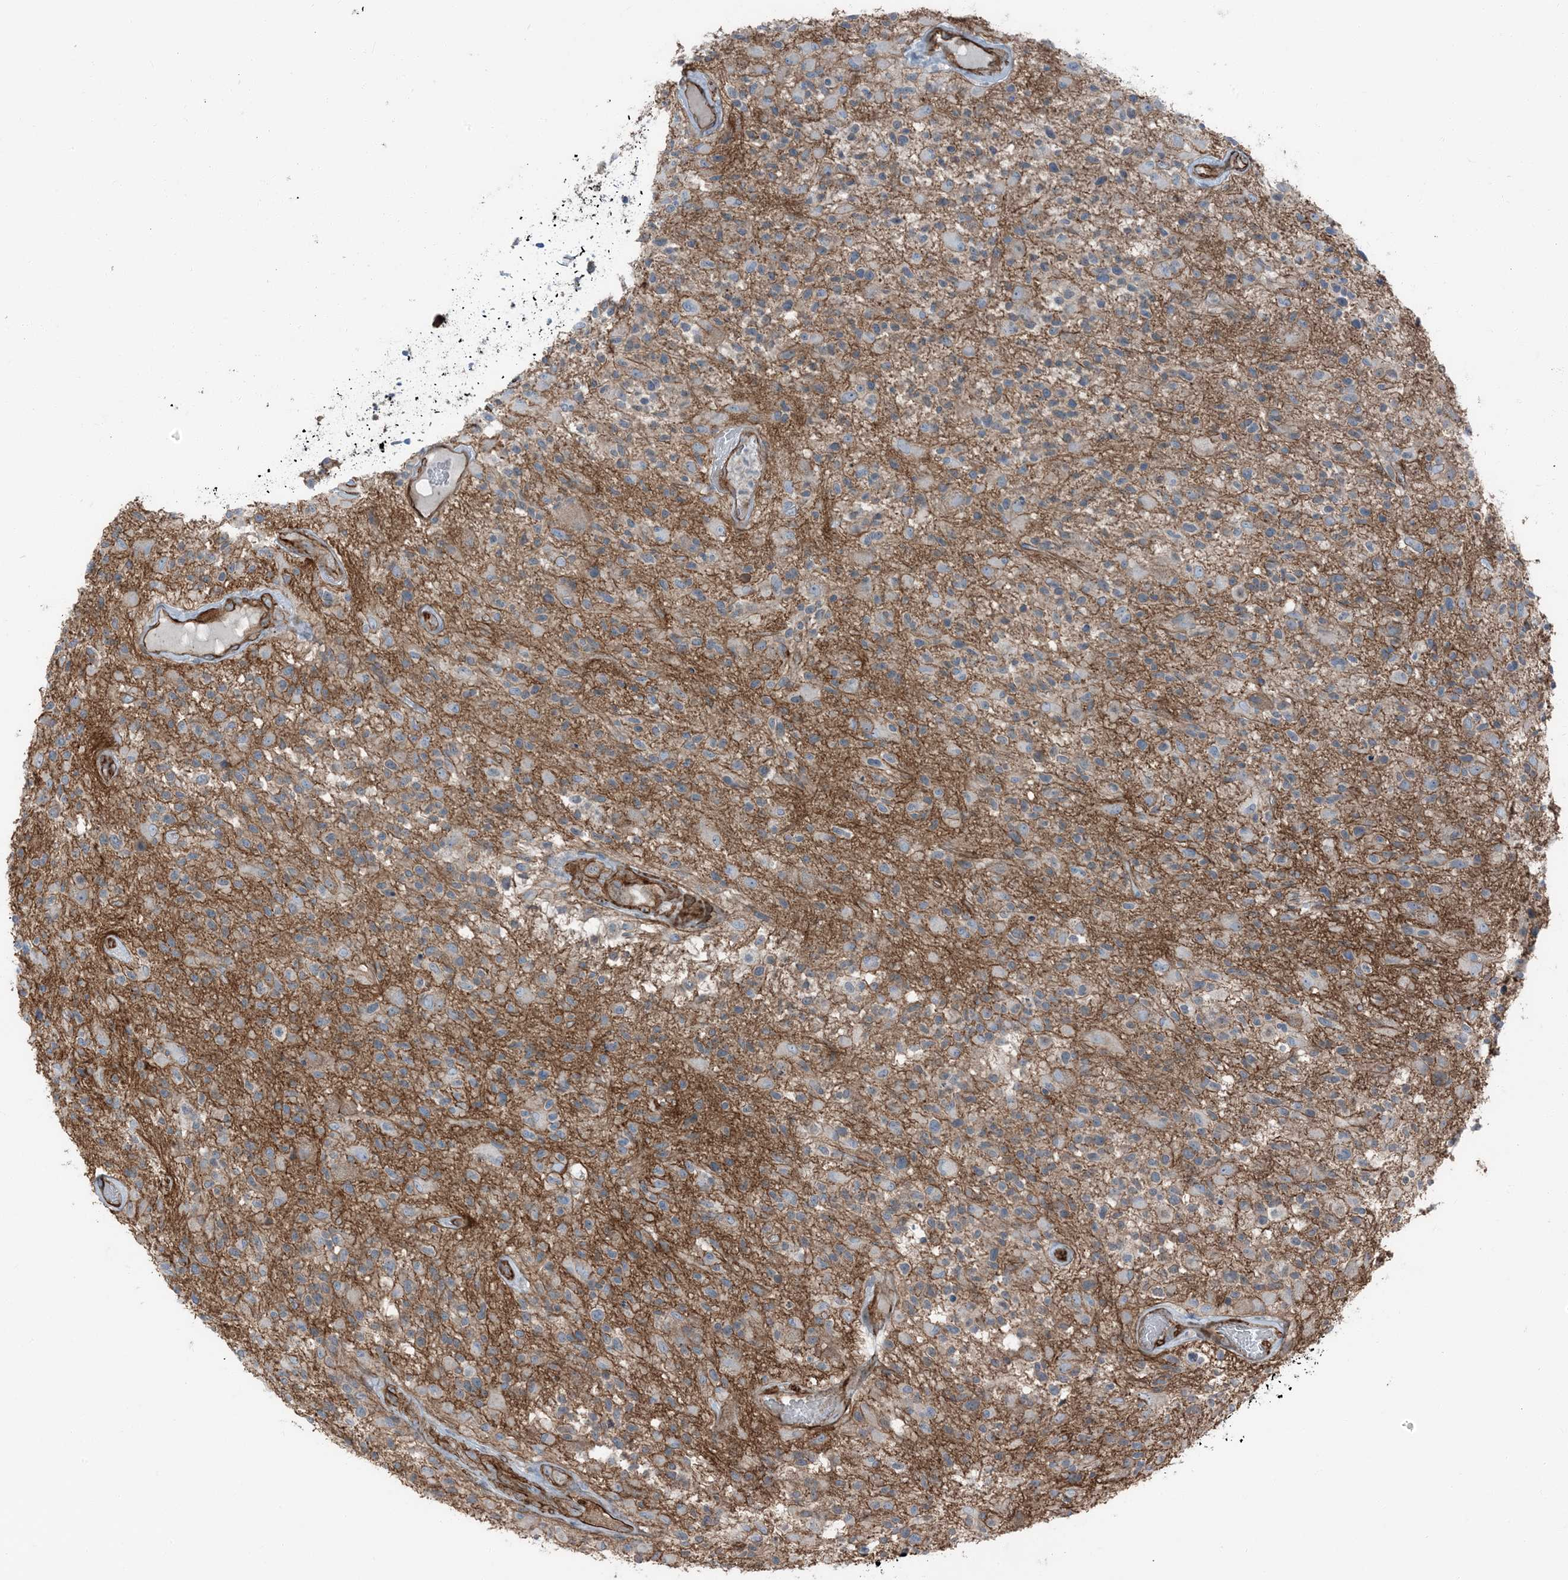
{"staining": {"intensity": "weak", "quantity": "<25%", "location": "cytoplasmic/membranous"}, "tissue": "glioma", "cell_type": "Tumor cells", "image_type": "cancer", "snomed": [{"axis": "morphology", "description": "Glioma, malignant, High grade"}, {"axis": "morphology", "description": "Glioblastoma, NOS"}, {"axis": "topography", "description": "Brain"}], "caption": "High power microscopy photomicrograph of an immunohistochemistry (IHC) histopathology image of glioma, revealing no significant positivity in tumor cells. Nuclei are stained in blue.", "gene": "ZFP90", "patient": {"sex": "male", "age": 60}}